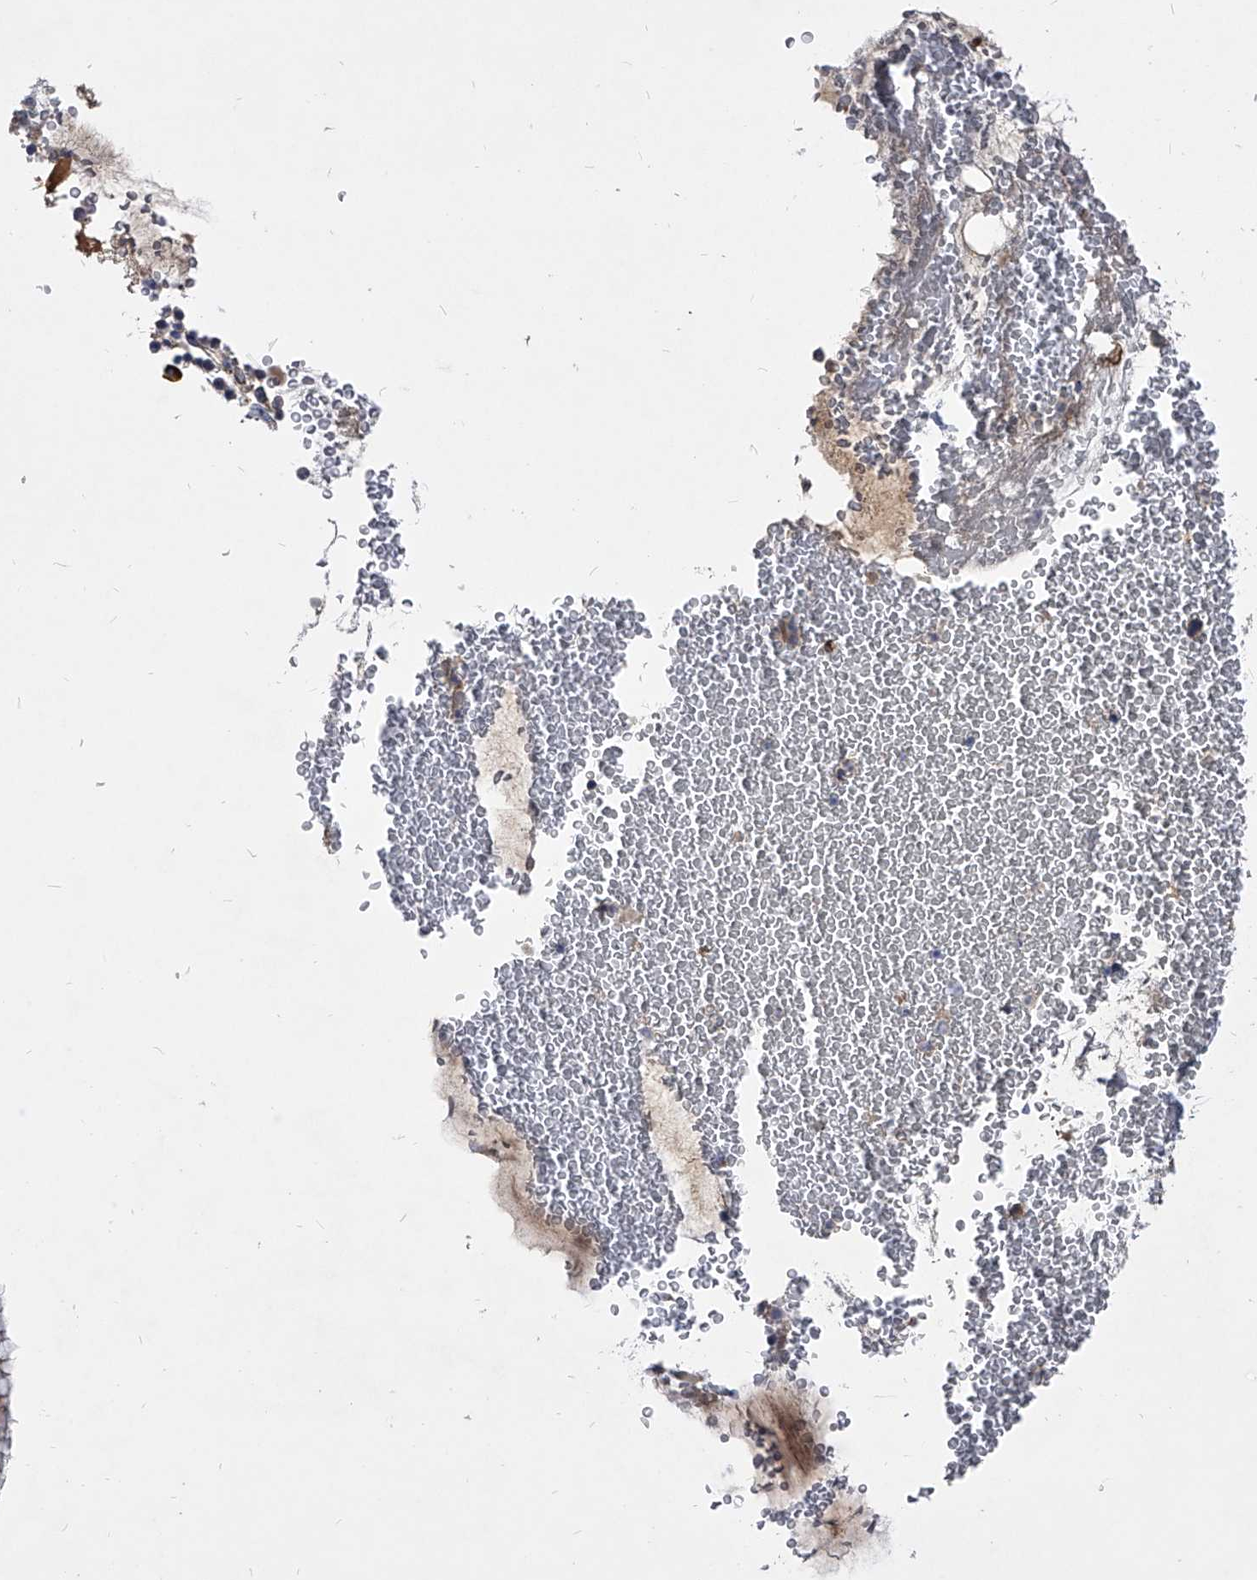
{"staining": {"intensity": "moderate", "quantity": "<25%", "location": "cytoplasmic/membranous"}, "tissue": "bronchus", "cell_type": "Respiratory epithelial cells", "image_type": "normal", "snomed": [{"axis": "morphology", "description": "Normal tissue, NOS"}, {"axis": "morphology", "description": "Squamous cell carcinoma, NOS"}, {"axis": "topography", "description": "Lymph node"}, {"axis": "topography", "description": "Bronchus"}, {"axis": "topography", "description": "Lung"}], "caption": "A brown stain highlights moderate cytoplasmic/membranous staining of a protein in respiratory epithelial cells of unremarkable human bronchus. (DAB = brown stain, brightfield microscopy at high magnification).", "gene": "CCR4", "patient": {"sex": "male", "age": 66}}